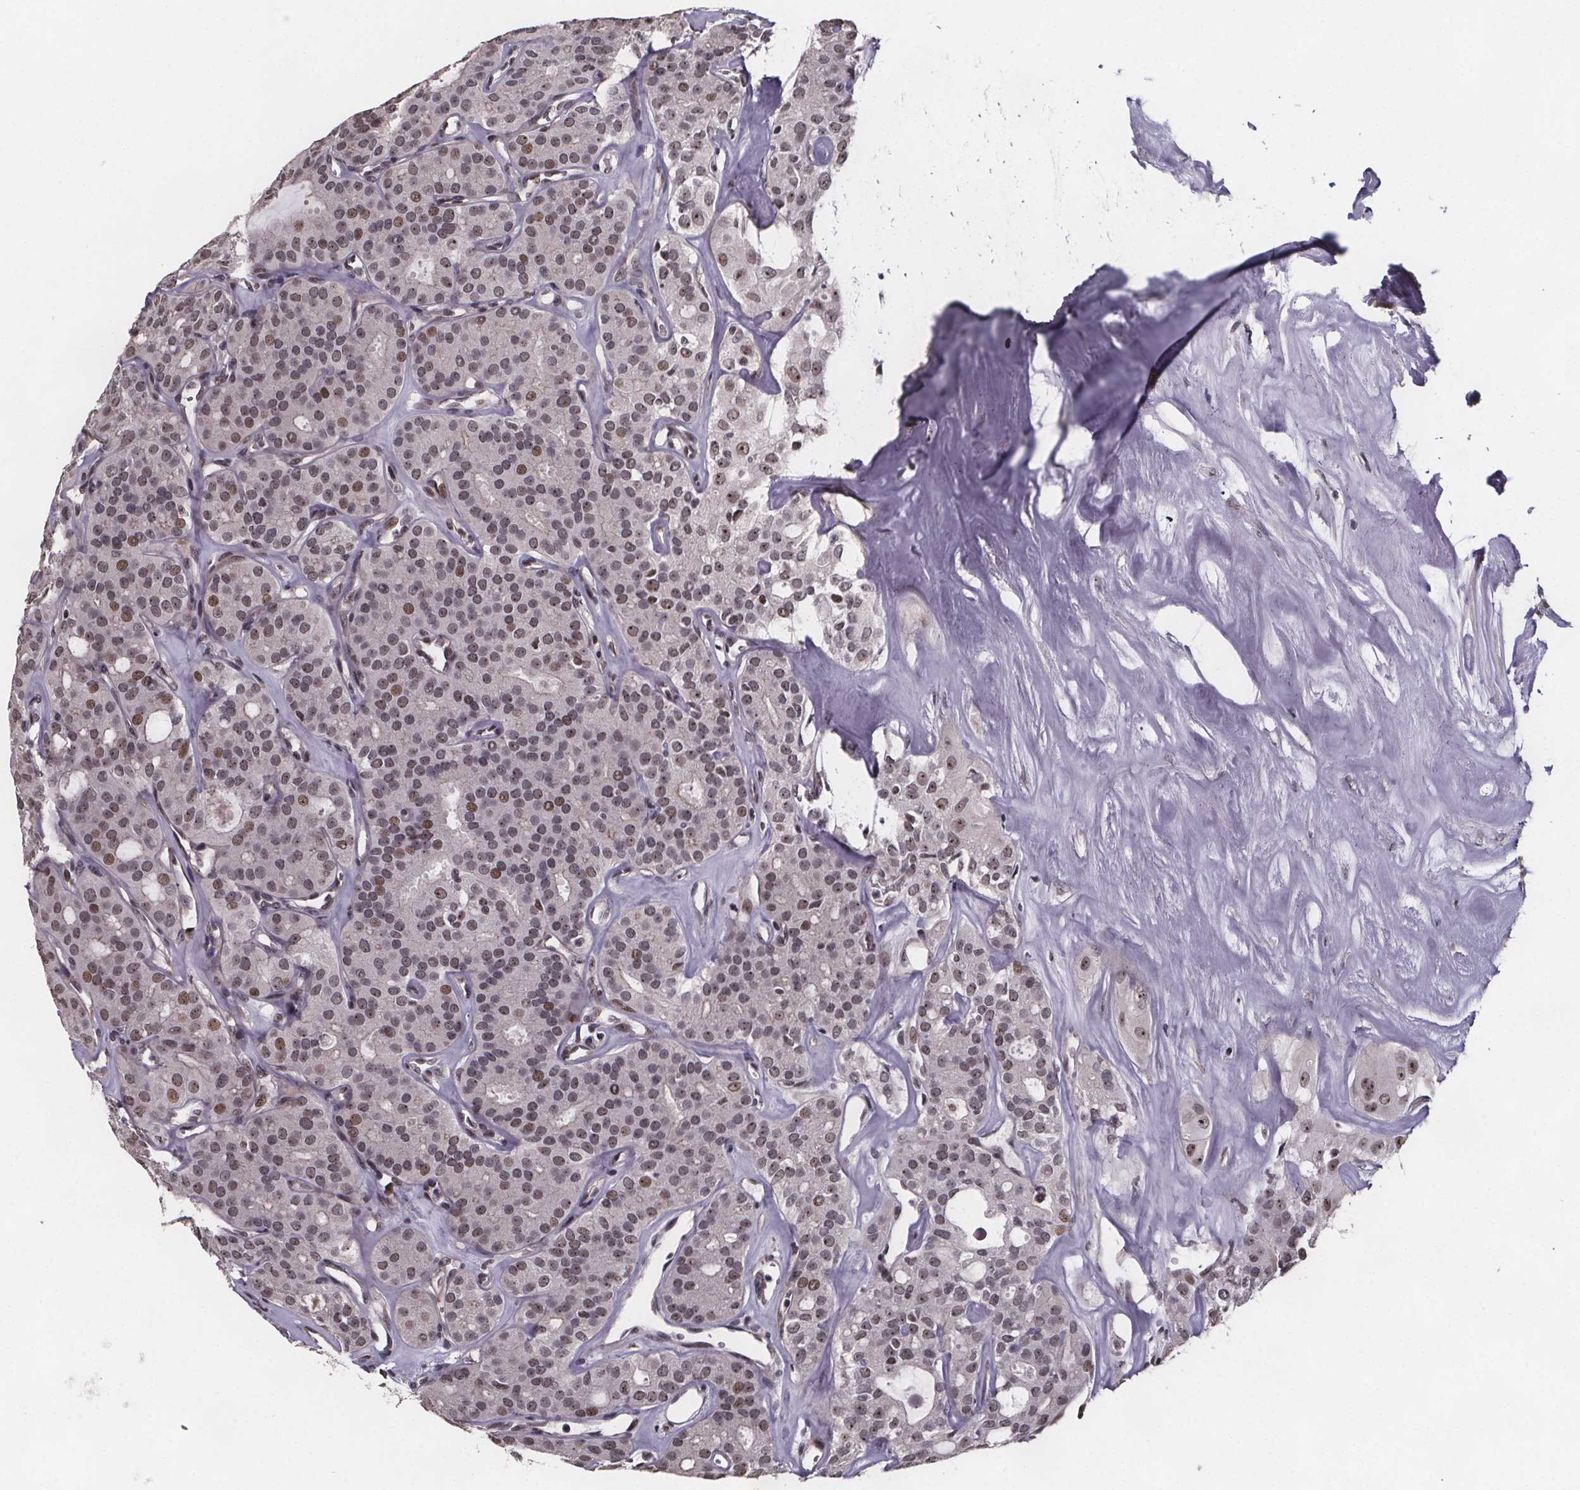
{"staining": {"intensity": "weak", "quantity": ">75%", "location": "nuclear"}, "tissue": "thyroid cancer", "cell_type": "Tumor cells", "image_type": "cancer", "snomed": [{"axis": "morphology", "description": "Follicular adenoma carcinoma, NOS"}, {"axis": "topography", "description": "Thyroid gland"}], "caption": "A histopathology image showing weak nuclear expression in approximately >75% of tumor cells in thyroid cancer, as visualized by brown immunohistochemical staining.", "gene": "U2SURP", "patient": {"sex": "male", "age": 75}}